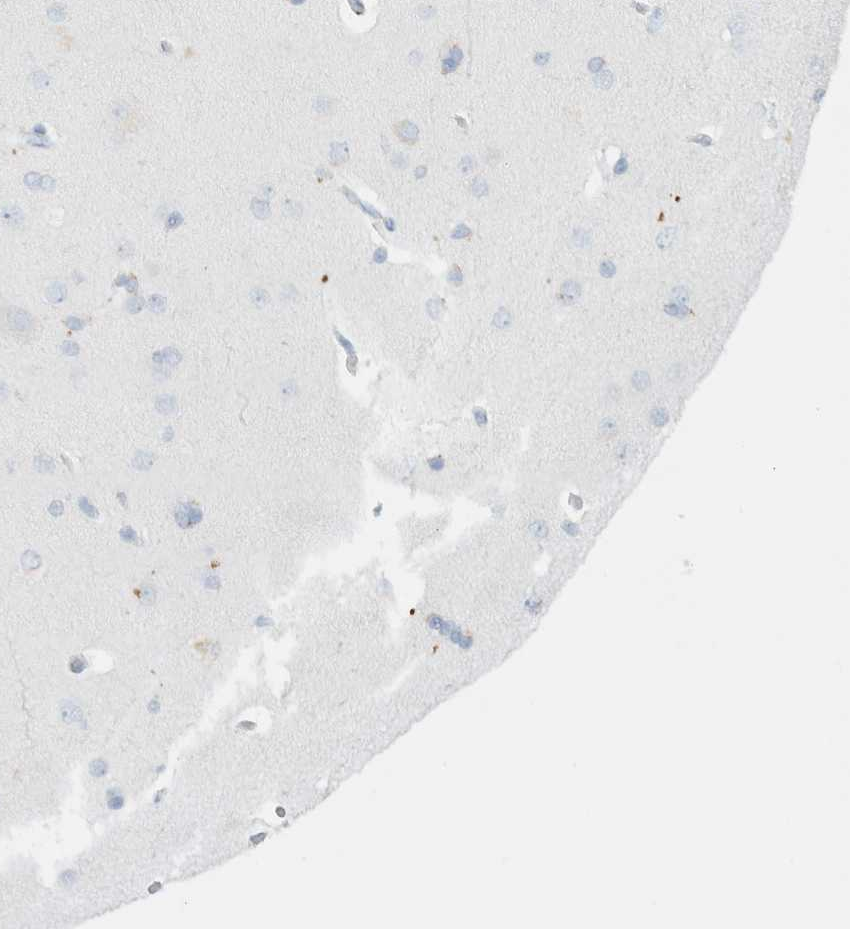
{"staining": {"intensity": "negative", "quantity": "none", "location": "none"}, "tissue": "cerebral cortex", "cell_type": "Endothelial cells", "image_type": "normal", "snomed": [{"axis": "morphology", "description": "Normal tissue, NOS"}, {"axis": "topography", "description": "Cerebral cortex"}], "caption": "Immunohistochemistry (IHC) of normal human cerebral cortex reveals no staining in endothelial cells.", "gene": "CPQ", "patient": {"sex": "male", "age": 62}}